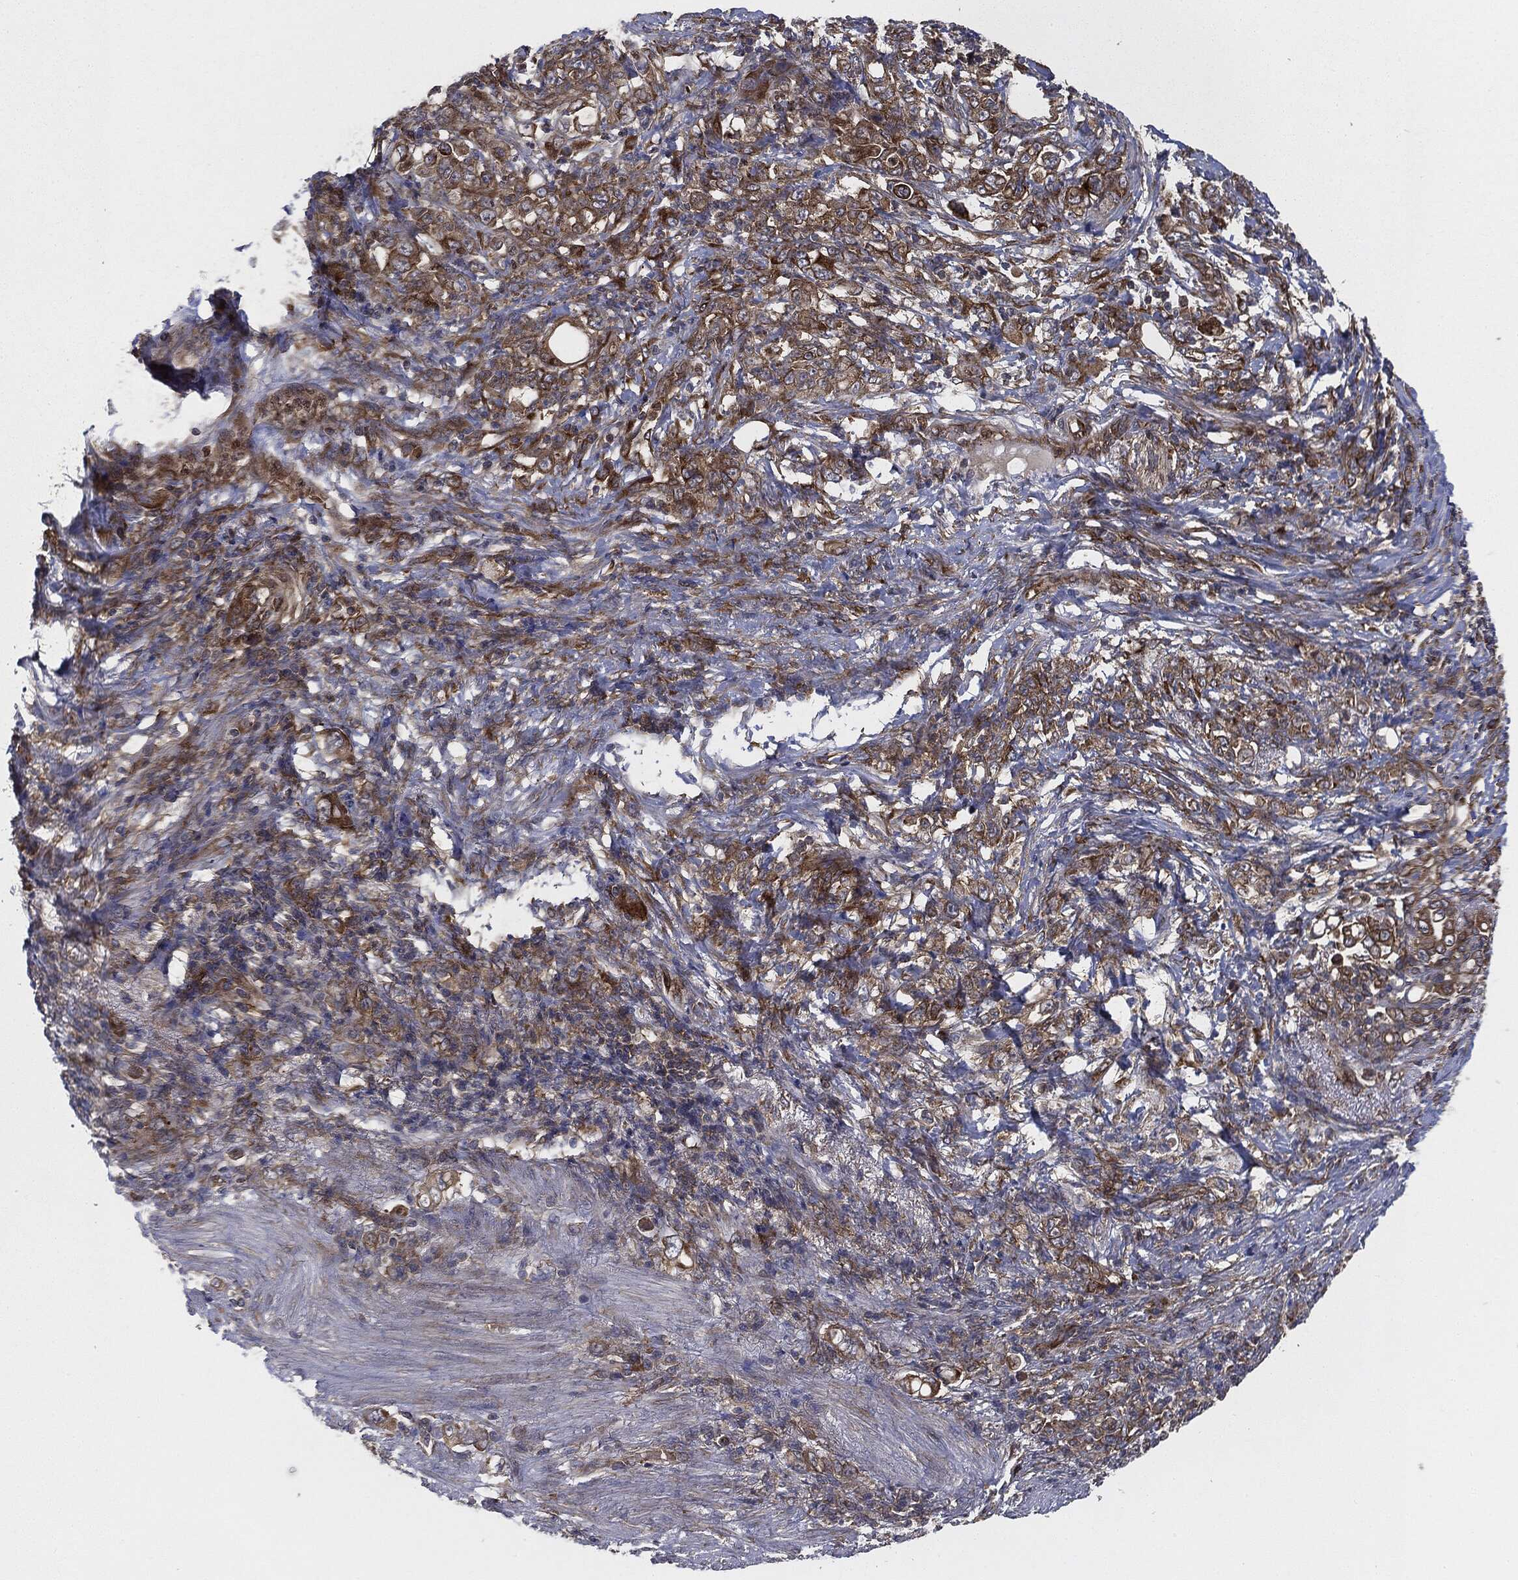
{"staining": {"intensity": "moderate", "quantity": ">75%", "location": "cytoplasmic/membranous"}, "tissue": "stomach cancer", "cell_type": "Tumor cells", "image_type": "cancer", "snomed": [{"axis": "morphology", "description": "Normal tissue, NOS"}, {"axis": "morphology", "description": "Adenocarcinoma, NOS"}, {"axis": "topography", "description": "Stomach"}], "caption": "IHC (DAB) staining of stomach cancer exhibits moderate cytoplasmic/membranous protein staining in about >75% of tumor cells. (IHC, brightfield microscopy, high magnification).", "gene": "EIF2AK2", "patient": {"sex": "female", "age": 79}}